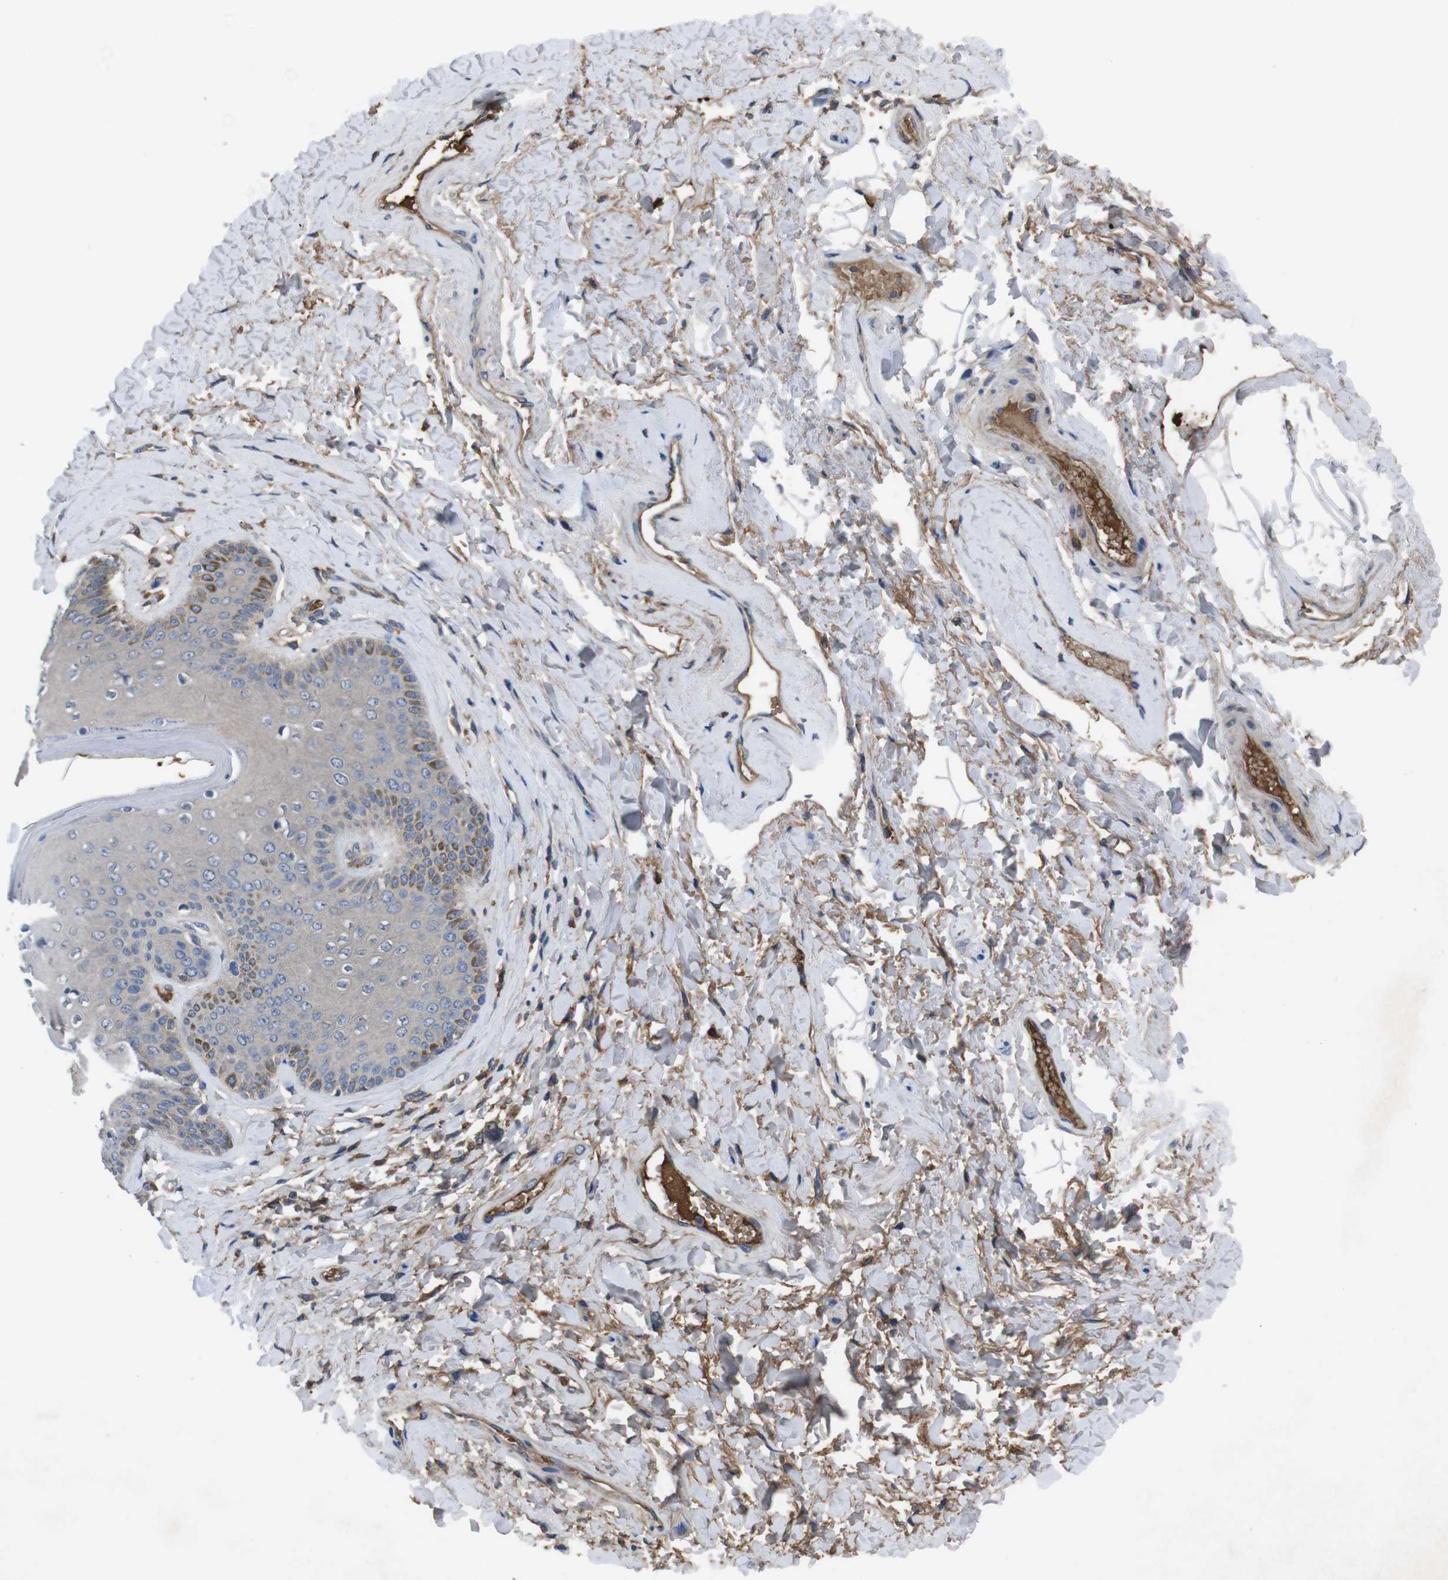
{"staining": {"intensity": "moderate", "quantity": "<25%", "location": "cytoplasmic/membranous"}, "tissue": "skin", "cell_type": "Epidermal cells", "image_type": "normal", "snomed": [{"axis": "morphology", "description": "Normal tissue, NOS"}, {"axis": "topography", "description": "Anal"}], "caption": "A brown stain highlights moderate cytoplasmic/membranous staining of a protein in epidermal cells of unremarkable human skin. The staining was performed using DAB, with brown indicating positive protein expression. Nuclei are stained blue with hematoxylin.", "gene": "SPTB", "patient": {"sex": "male", "age": 69}}